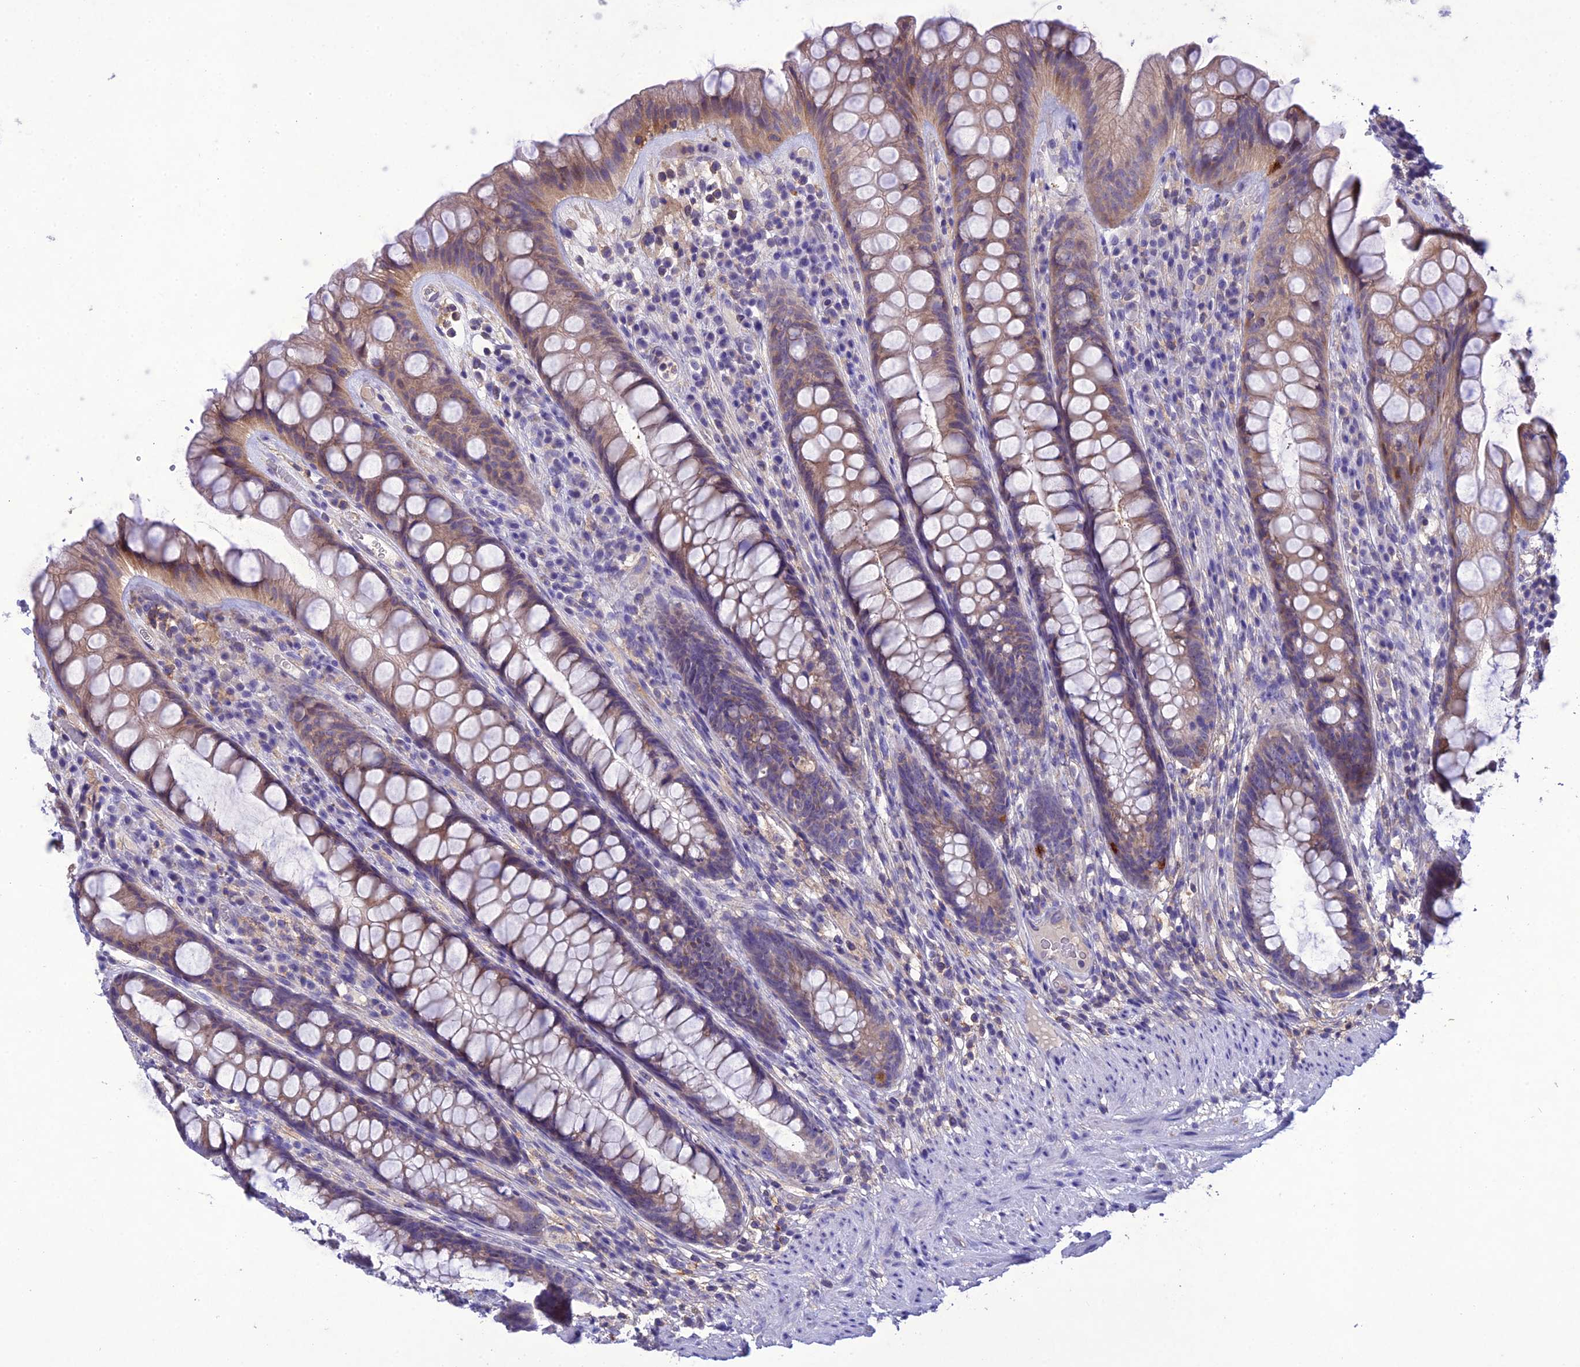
{"staining": {"intensity": "weak", "quantity": ">75%", "location": "cytoplasmic/membranous"}, "tissue": "rectum", "cell_type": "Glandular cells", "image_type": "normal", "snomed": [{"axis": "morphology", "description": "Normal tissue, NOS"}, {"axis": "topography", "description": "Rectum"}], "caption": "Immunohistochemical staining of normal human rectum exhibits low levels of weak cytoplasmic/membranous expression in about >75% of glandular cells.", "gene": "SNX24", "patient": {"sex": "male", "age": 74}}